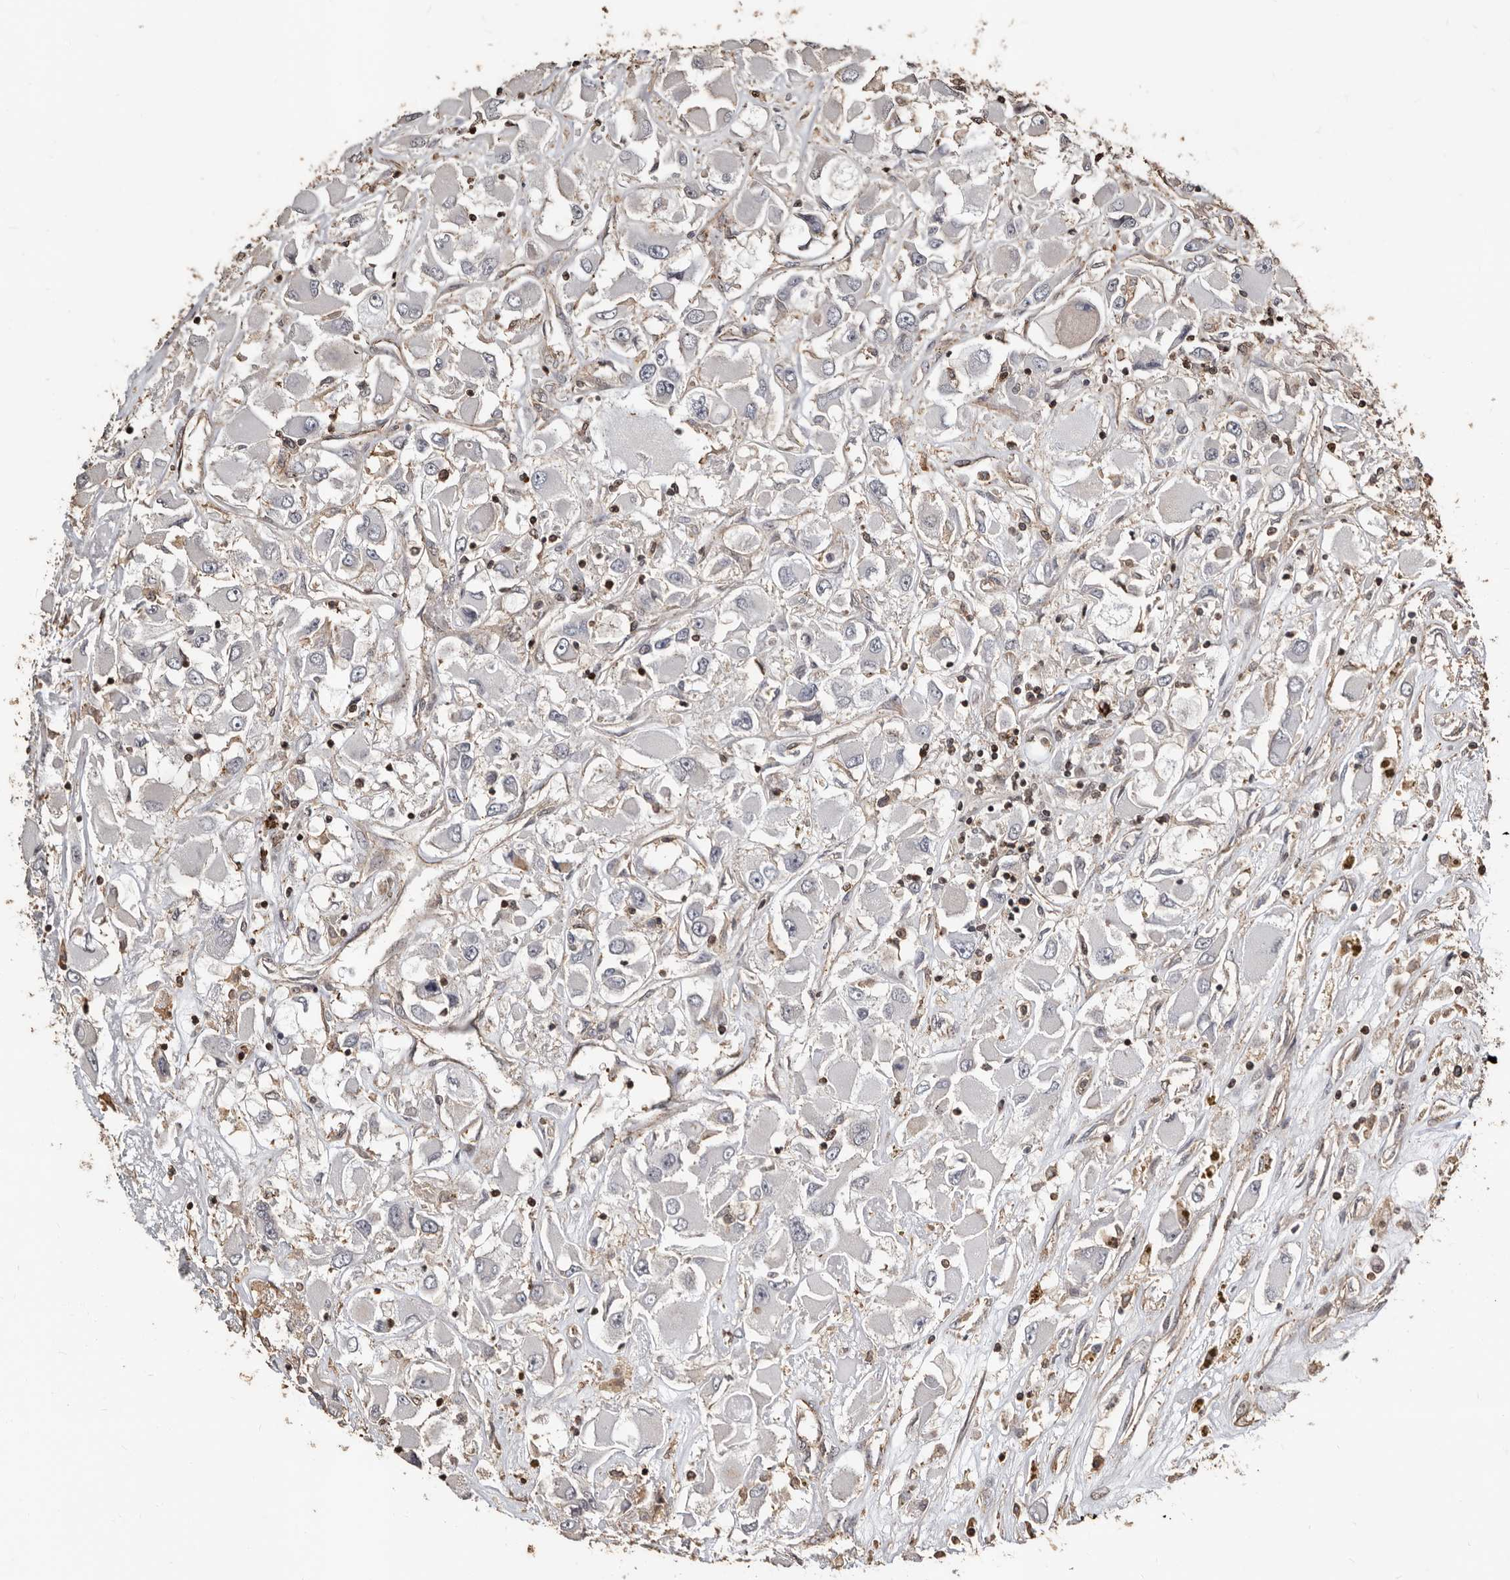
{"staining": {"intensity": "negative", "quantity": "none", "location": "none"}, "tissue": "renal cancer", "cell_type": "Tumor cells", "image_type": "cancer", "snomed": [{"axis": "morphology", "description": "Adenocarcinoma, NOS"}, {"axis": "topography", "description": "Kidney"}], "caption": "Tumor cells are negative for protein expression in human renal cancer.", "gene": "GSK3A", "patient": {"sex": "female", "age": 52}}